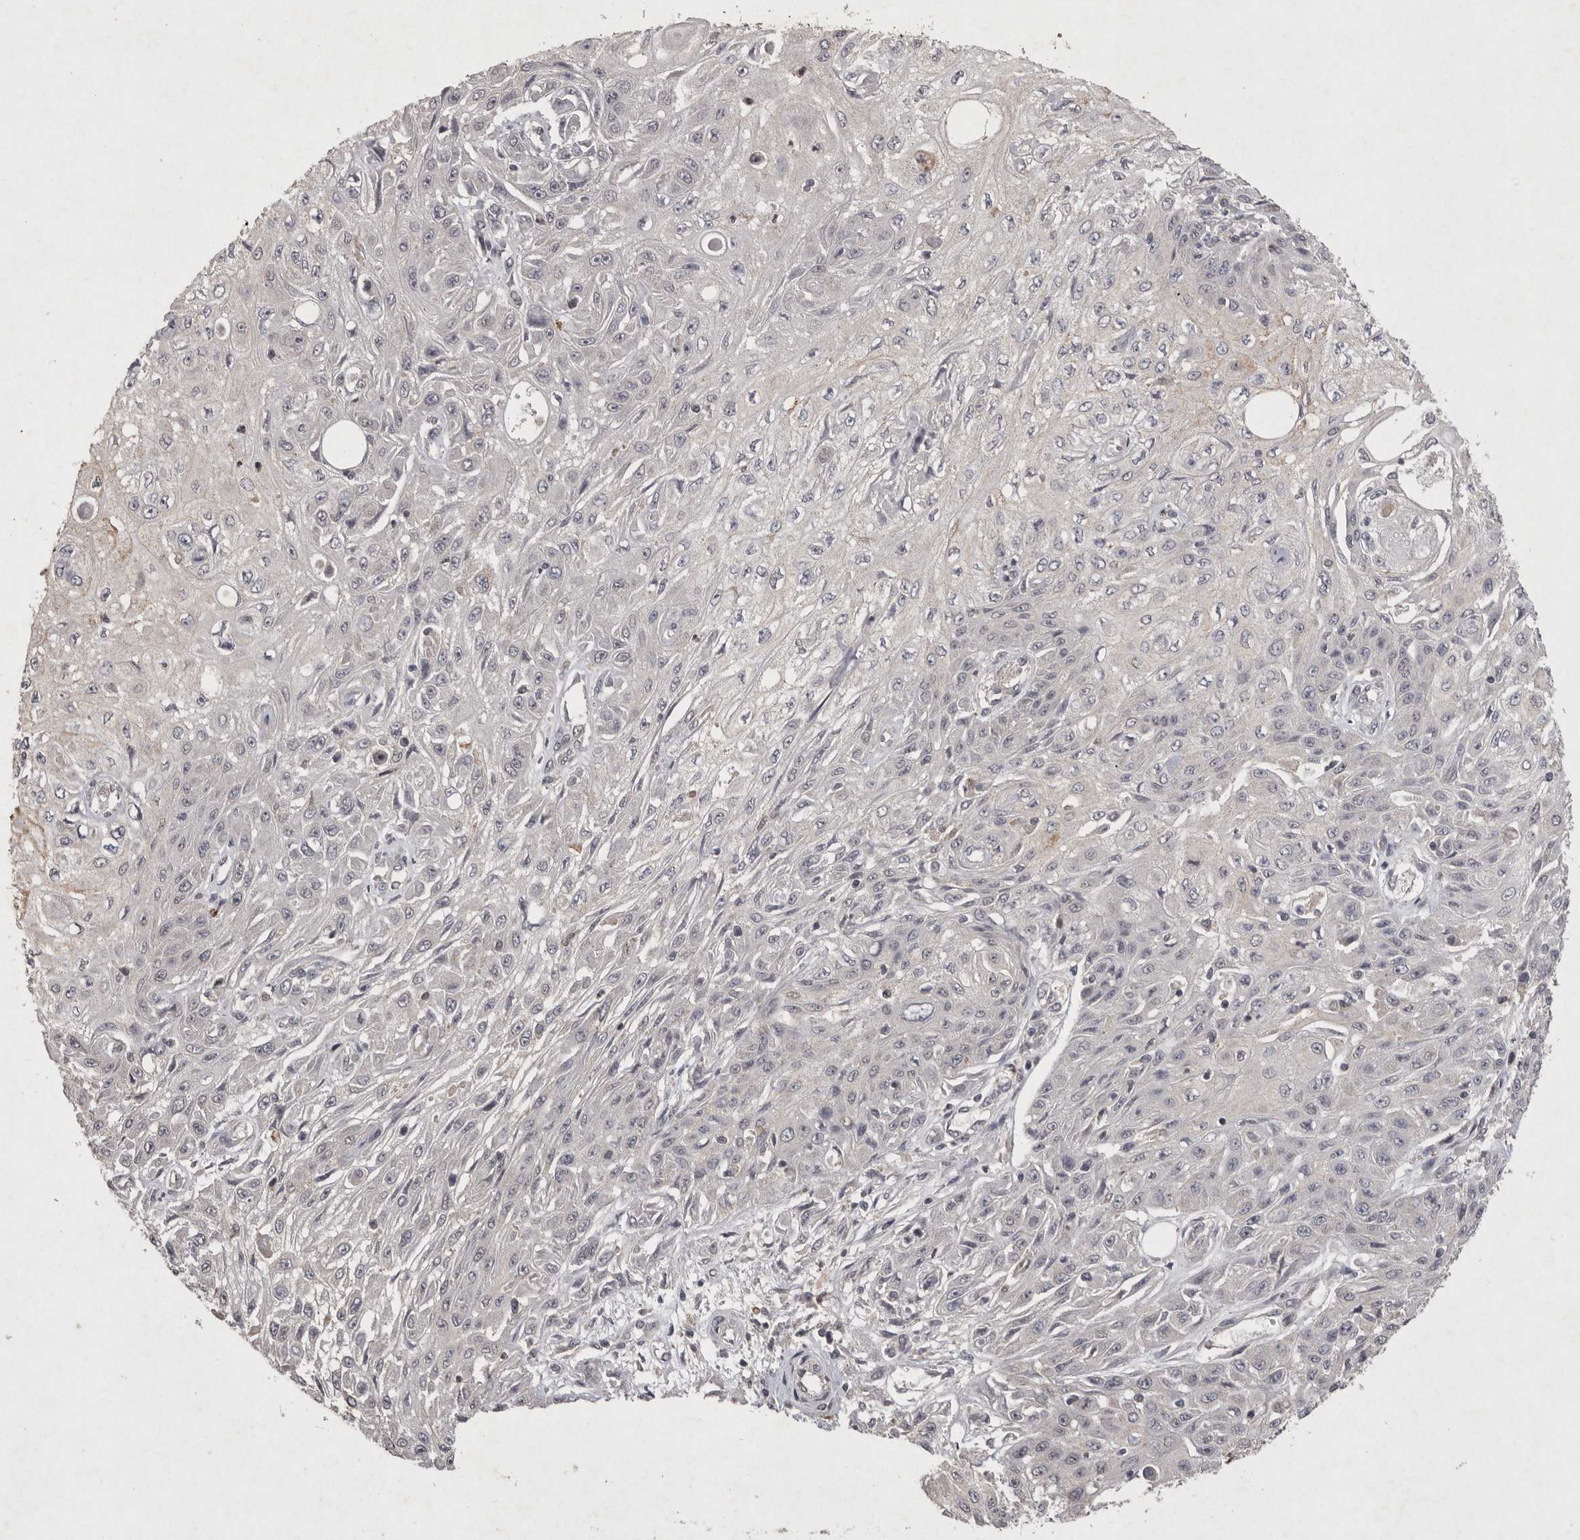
{"staining": {"intensity": "negative", "quantity": "none", "location": "none"}, "tissue": "skin cancer", "cell_type": "Tumor cells", "image_type": "cancer", "snomed": [{"axis": "morphology", "description": "Squamous cell carcinoma, NOS"}, {"axis": "morphology", "description": "Squamous cell carcinoma, metastatic, NOS"}, {"axis": "topography", "description": "Skin"}, {"axis": "topography", "description": "Lymph node"}], "caption": "A micrograph of human squamous cell carcinoma (skin) is negative for staining in tumor cells.", "gene": "APLNR", "patient": {"sex": "male", "age": 75}}